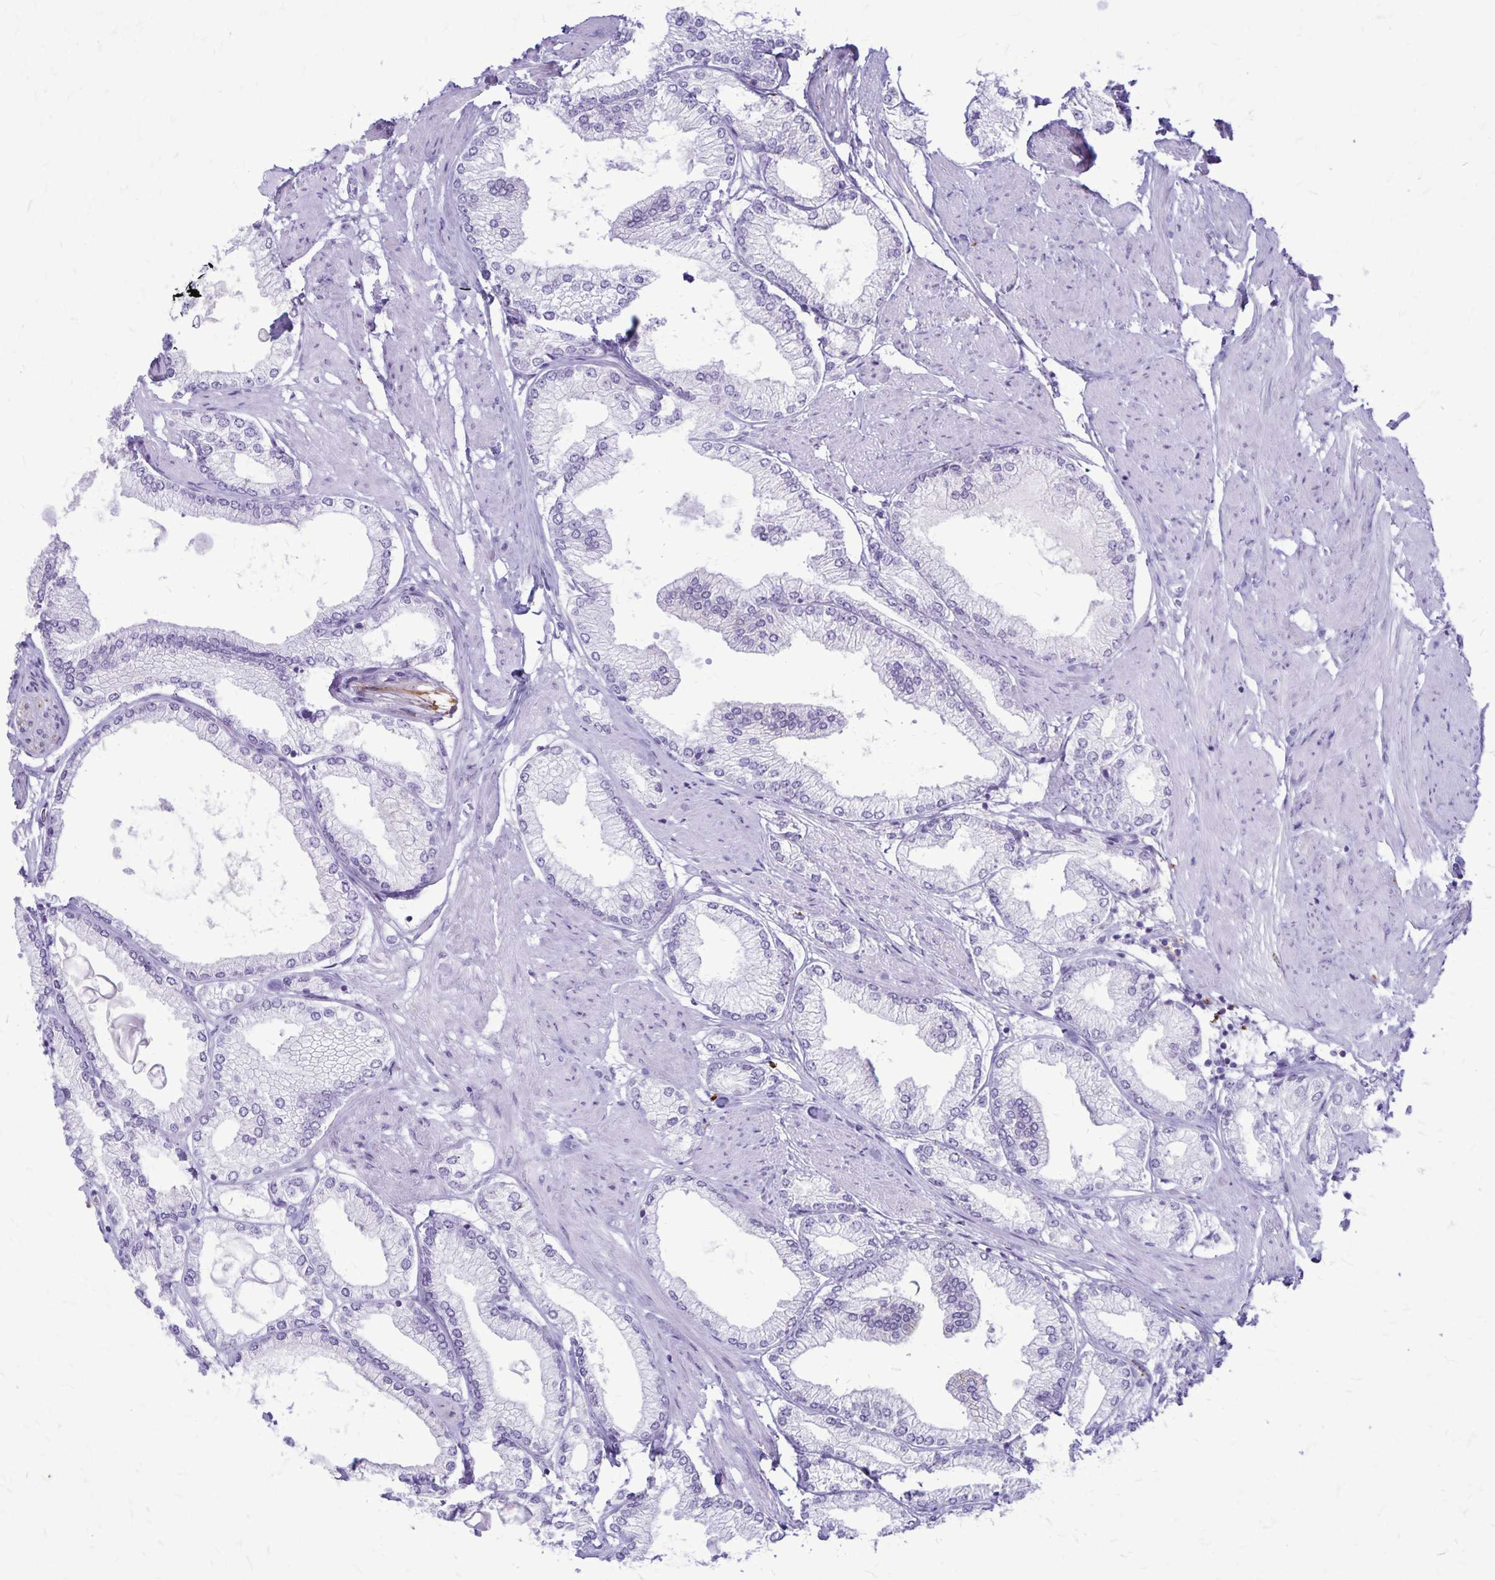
{"staining": {"intensity": "negative", "quantity": "none", "location": "none"}, "tissue": "prostate cancer", "cell_type": "Tumor cells", "image_type": "cancer", "snomed": [{"axis": "morphology", "description": "Adenocarcinoma, High grade"}, {"axis": "topography", "description": "Prostate"}], "caption": "Immunohistochemistry (IHC) photomicrograph of neoplastic tissue: prostate cancer (high-grade adenocarcinoma) stained with DAB (3,3'-diaminobenzidine) demonstrates no significant protein expression in tumor cells. (DAB immunohistochemistry with hematoxylin counter stain).", "gene": "RTN1", "patient": {"sex": "male", "age": 68}}